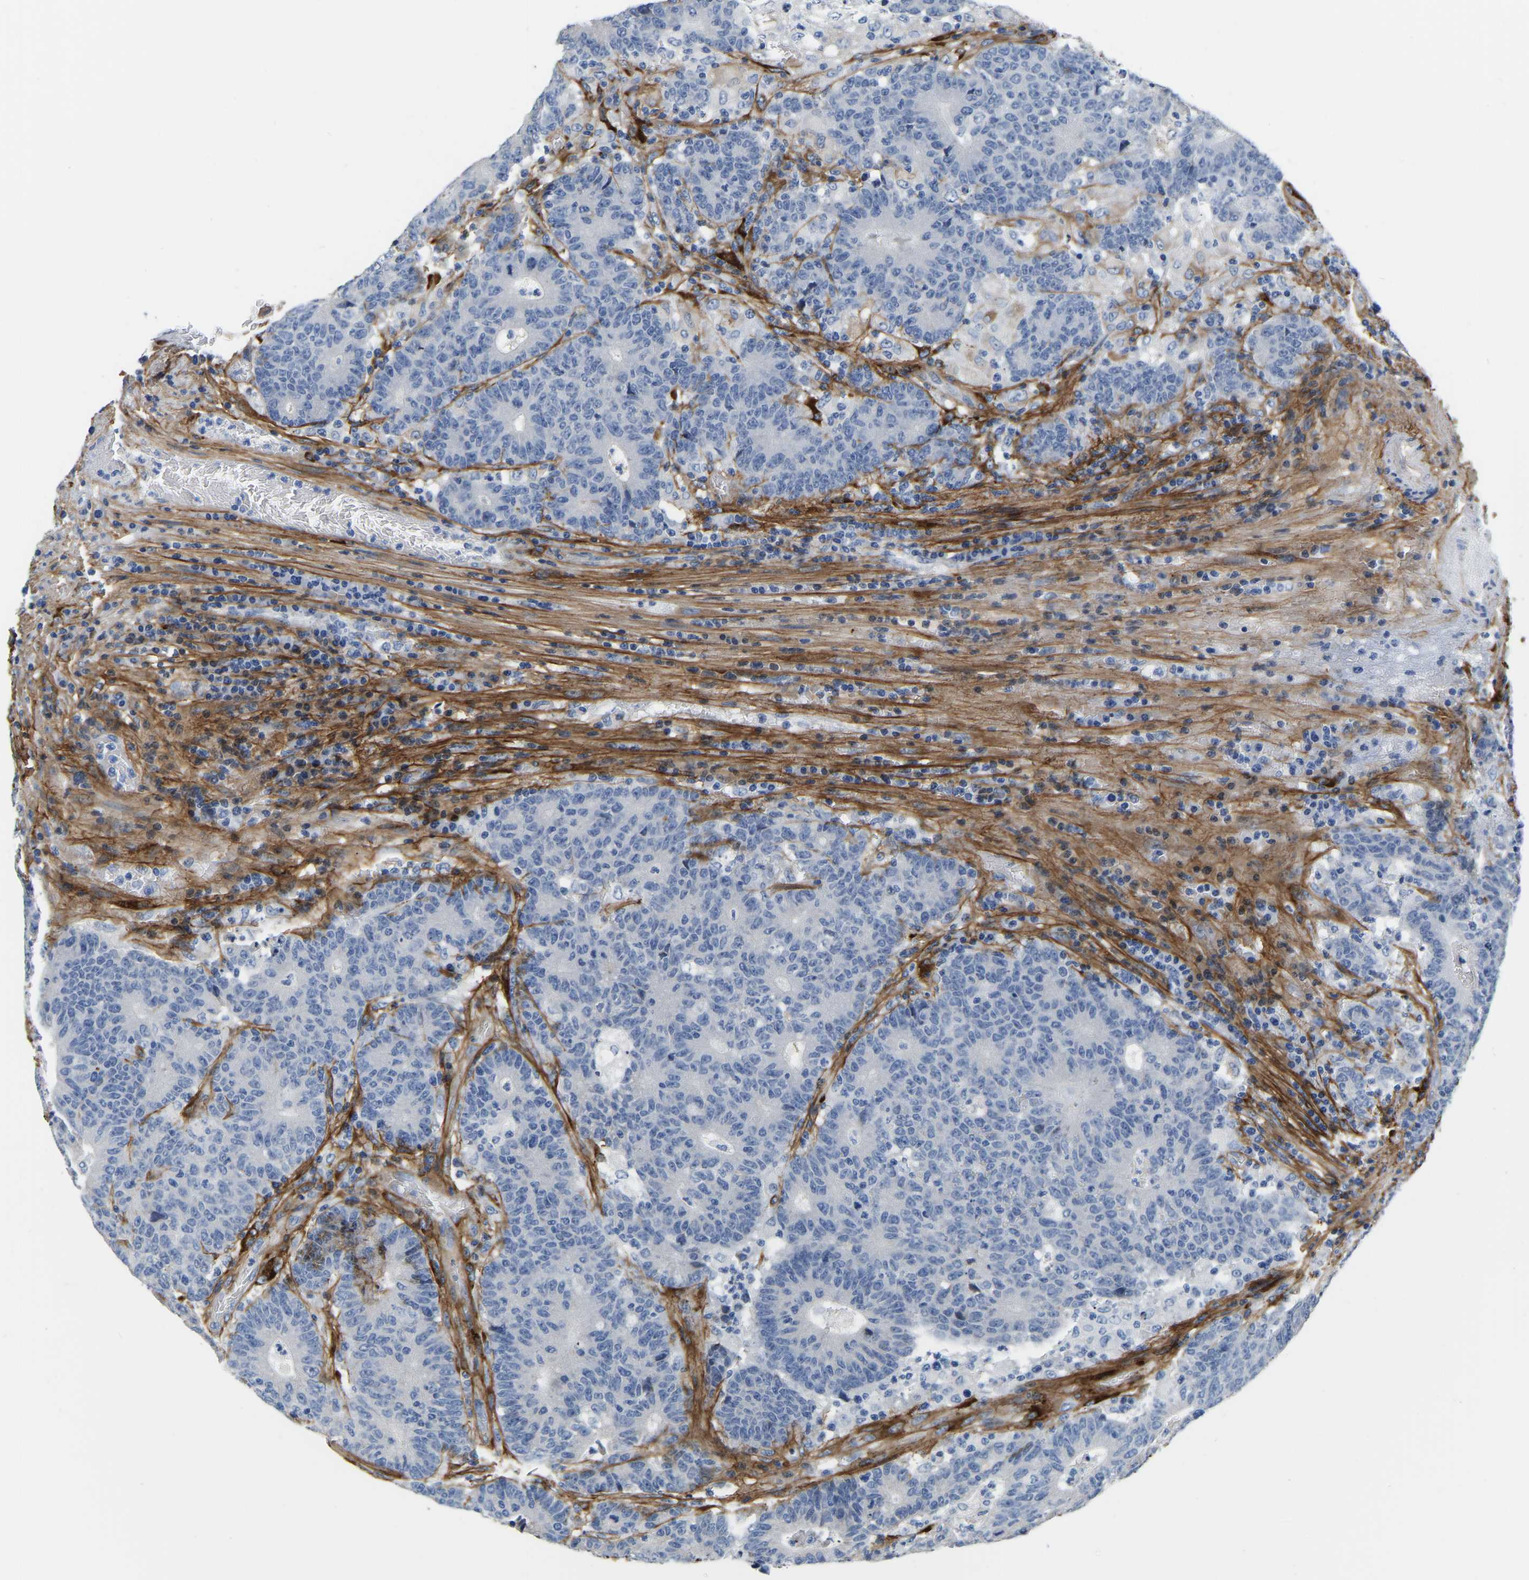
{"staining": {"intensity": "negative", "quantity": "none", "location": "none"}, "tissue": "colorectal cancer", "cell_type": "Tumor cells", "image_type": "cancer", "snomed": [{"axis": "morphology", "description": "Normal tissue, NOS"}, {"axis": "morphology", "description": "Adenocarcinoma, NOS"}, {"axis": "topography", "description": "Colon"}], "caption": "Protein analysis of colorectal cancer (adenocarcinoma) displays no significant positivity in tumor cells.", "gene": "COL6A1", "patient": {"sex": "female", "age": 75}}